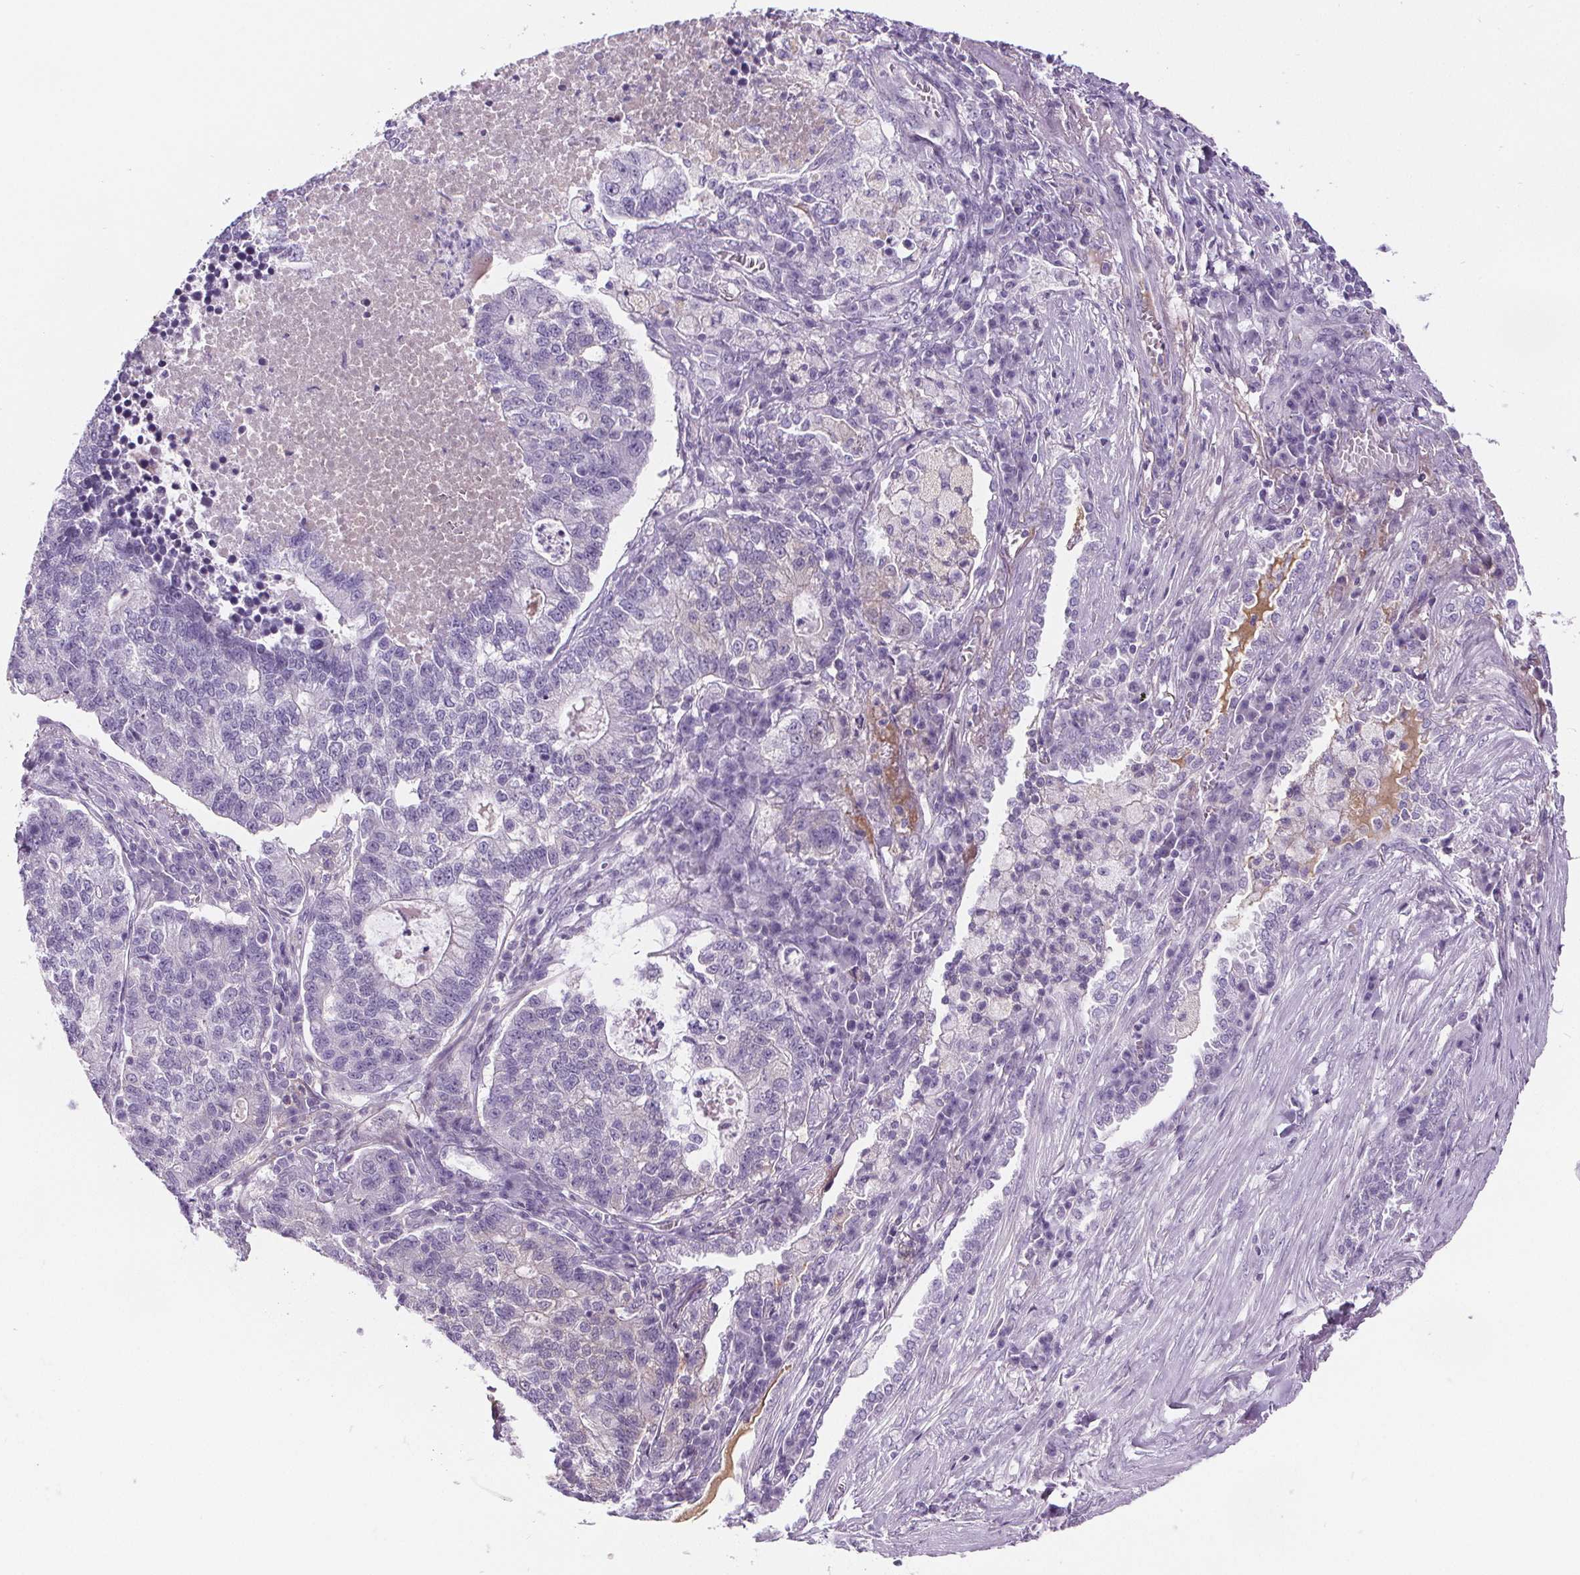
{"staining": {"intensity": "negative", "quantity": "none", "location": "none"}, "tissue": "lung cancer", "cell_type": "Tumor cells", "image_type": "cancer", "snomed": [{"axis": "morphology", "description": "Adenocarcinoma, NOS"}, {"axis": "topography", "description": "Lung"}], "caption": "High magnification brightfield microscopy of lung adenocarcinoma stained with DAB (3,3'-diaminobenzidine) (brown) and counterstained with hematoxylin (blue): tumor cells show no significant expression.", "gene": "CD5L", "patient": {"sex": "male", "age": 57}}